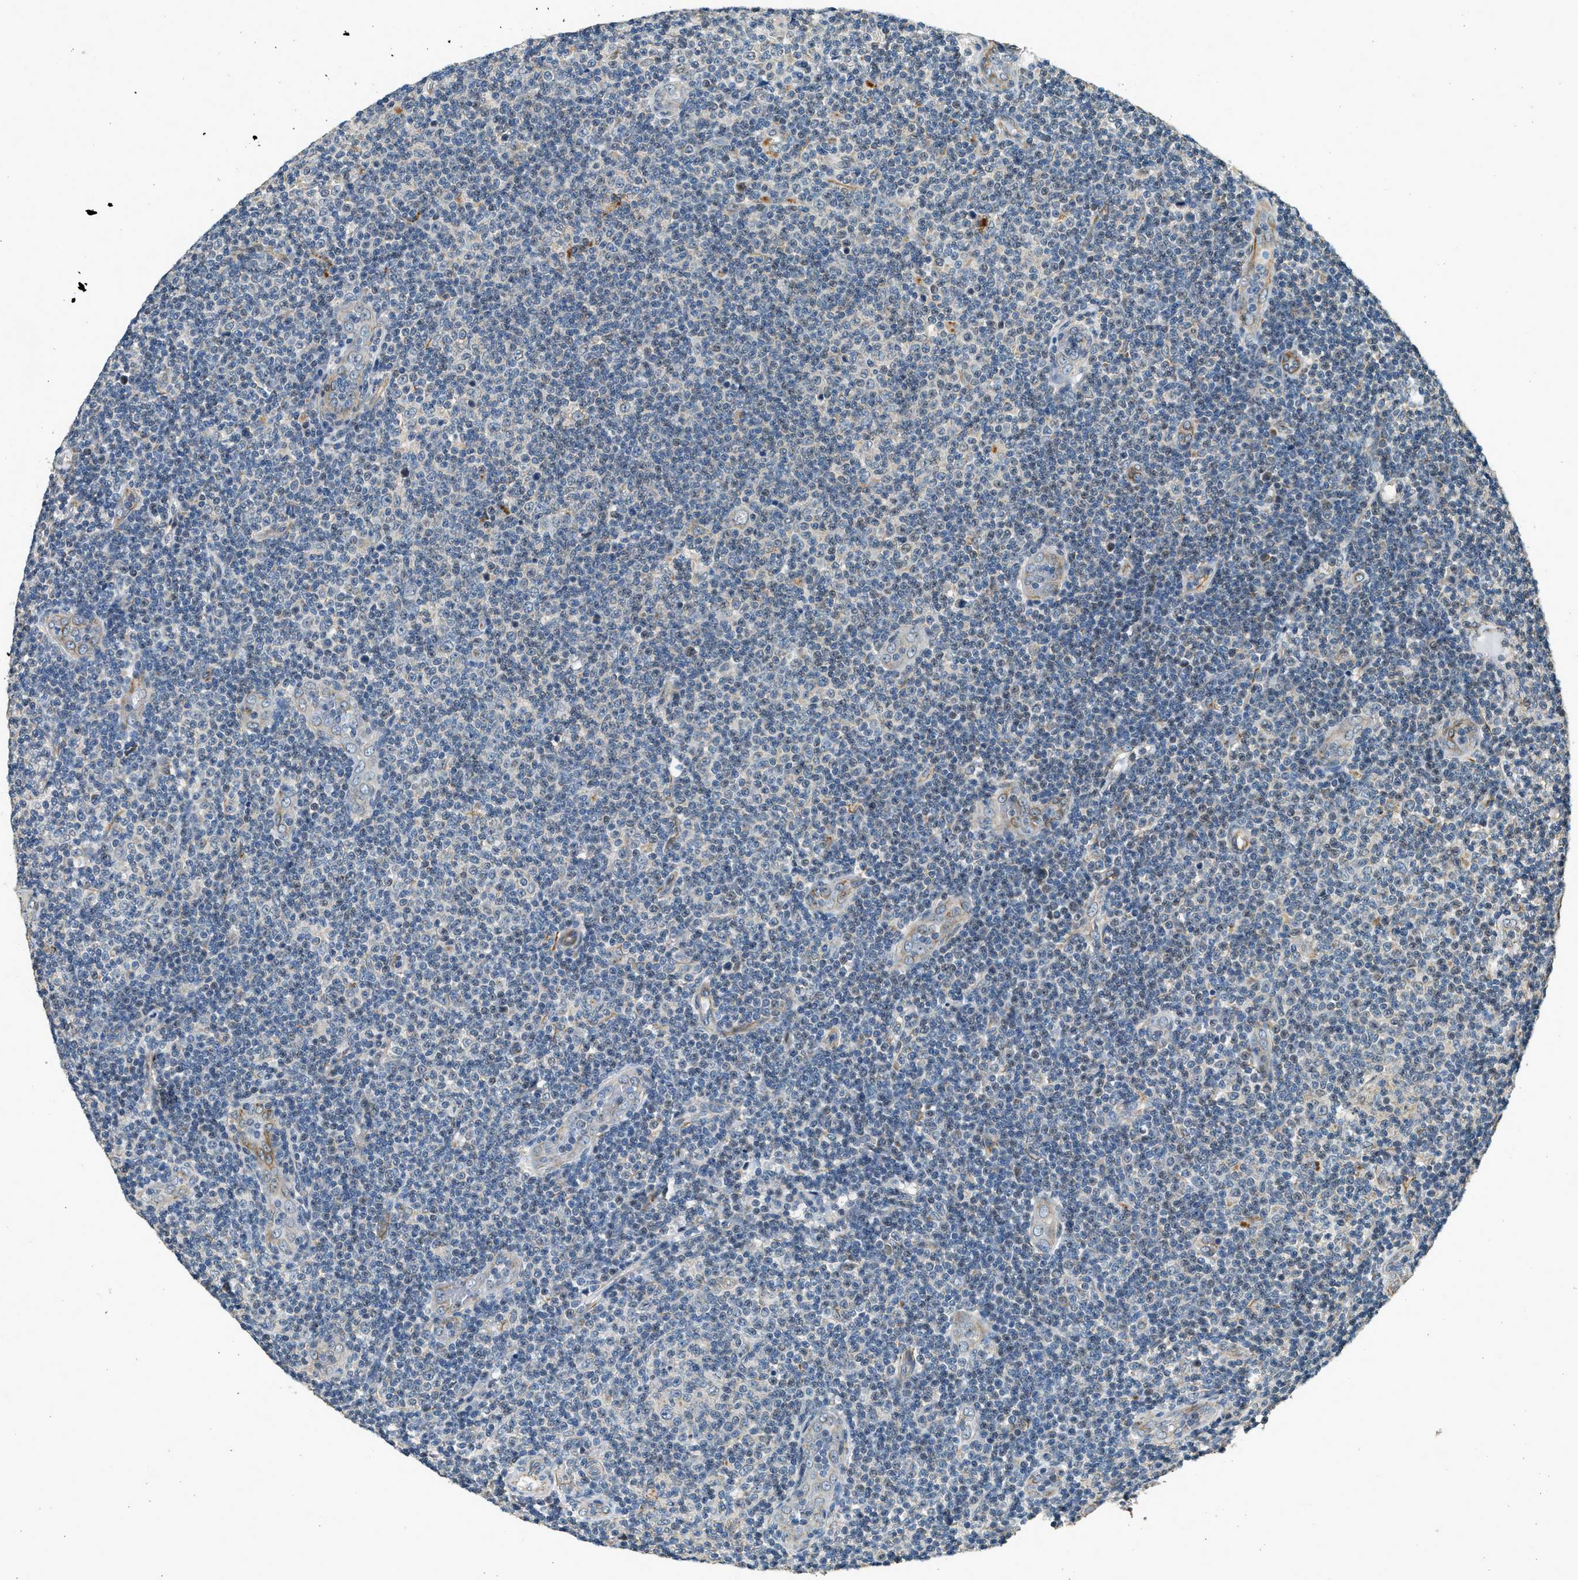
{"staining": {"intensity": "negative", "quantity": "none", "location": "none"}, "tissue": "lymphoma", "cell_type": "Tumor cells", "image_type": "cancer", "snomed": [{"axis": "morphology", "description": "Malignant lymphoma, non-Hodgkin's type, Low grade"}, {"axis": "topography", "description": "Lymph node"}], "caption": "This is an IHC micrograph of human lymphoma. There is no staining in tumor cells.", "gene": "PCLO", "patient": {"sex": "male", "age": 83}}